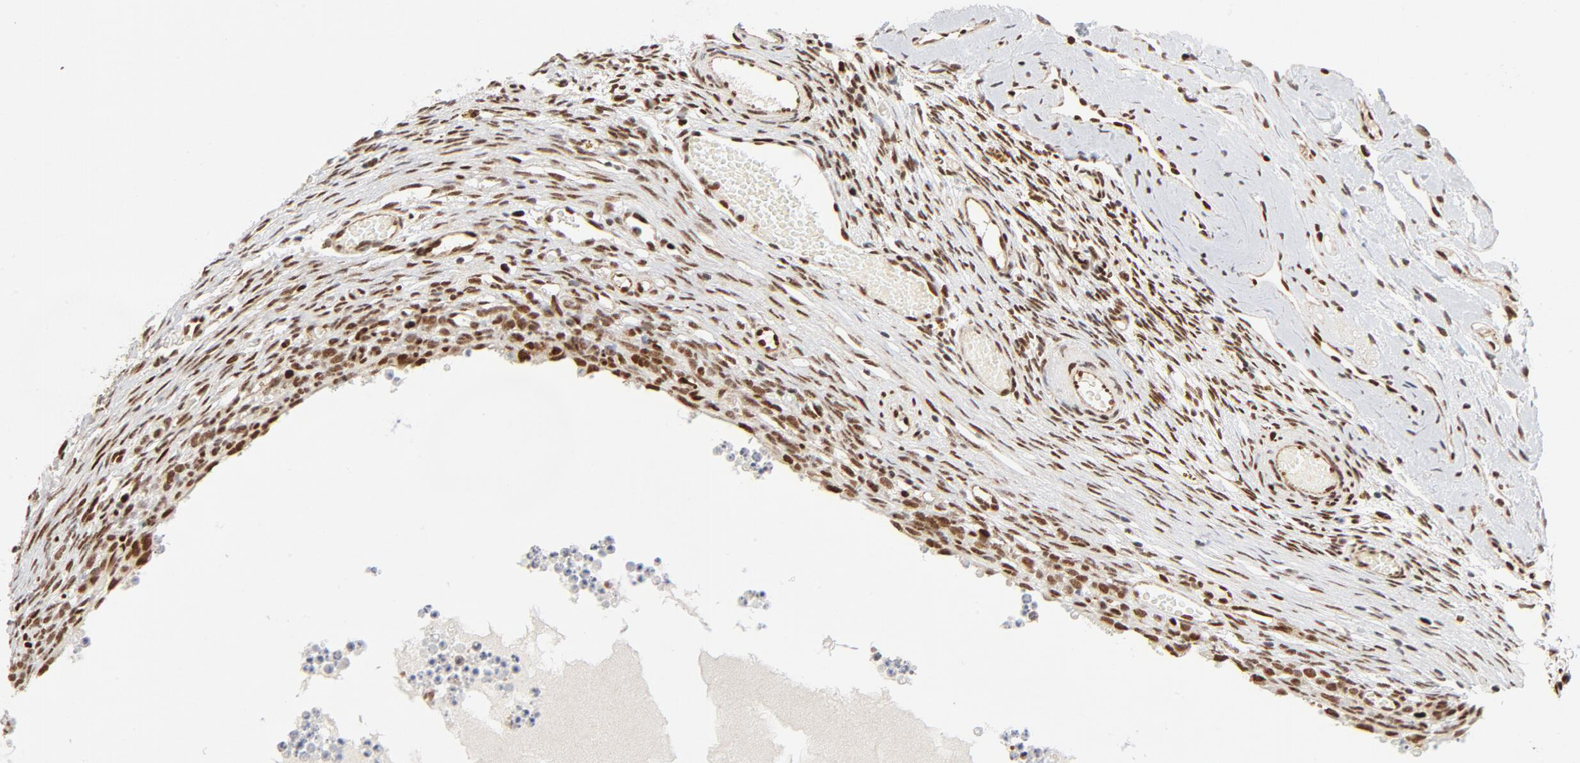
{"staining": {"intensity": "moderate", "quantity": ">75%", "location": "nuclear"}, "tissue": "ovary", "cell_type": "Ovarian stroma cells", "image_type": "normal", "snomed": [{"axis": "morphology", "description": "Normal tissue, NOS"}, {"axis": "topography", "description": "Ovary"}], "caption": "Protein analysis of unremarkable ovary shows moderate nuclear staining in about >75% of ovarian stroma cells. Using DAB (3,3'-diaminobenzidine) (brown) and hematoxylin (blue) stains, captured at high magnification using brightfield microscopy.", "gene": "MEF2A", "patient": {"sex": "female", "age": 35}}